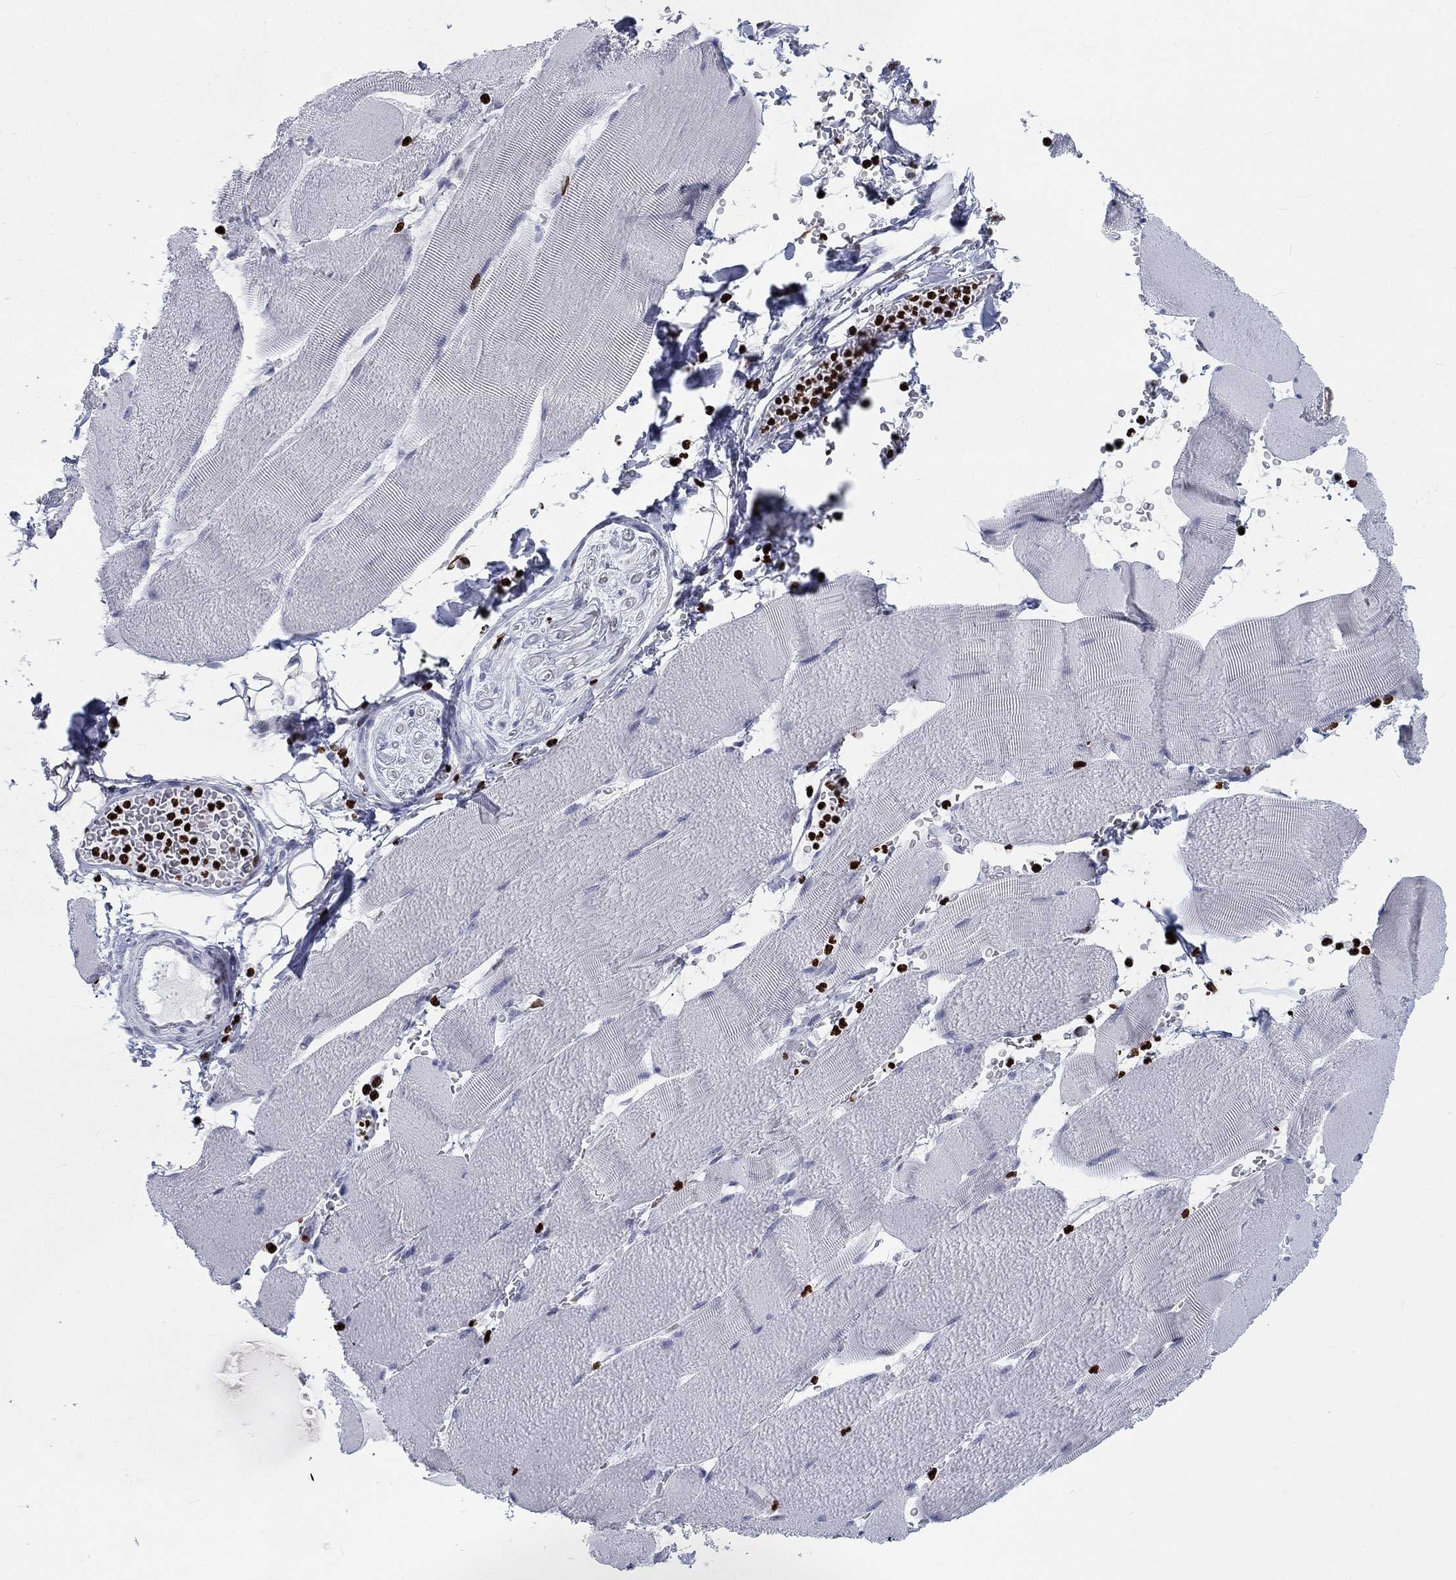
{"staining": {"intensity": "strong", "quantity": "<25%", "location": "nuclear"}, "tissue": "skeletal muscle", "cell_type": "Myocytes", "image_type": "normal", "snomed": [{"axis": "morphology", "description": "Normal tissue, NOS"}, {"axis": "topography", "description": "Skeletal muscle"}], "caption": "Human skeletal muscle stained with a protein marker shows strong staining in myocytes.", "gene": "H1", "patient": {"sex": "male", "age": 56}}